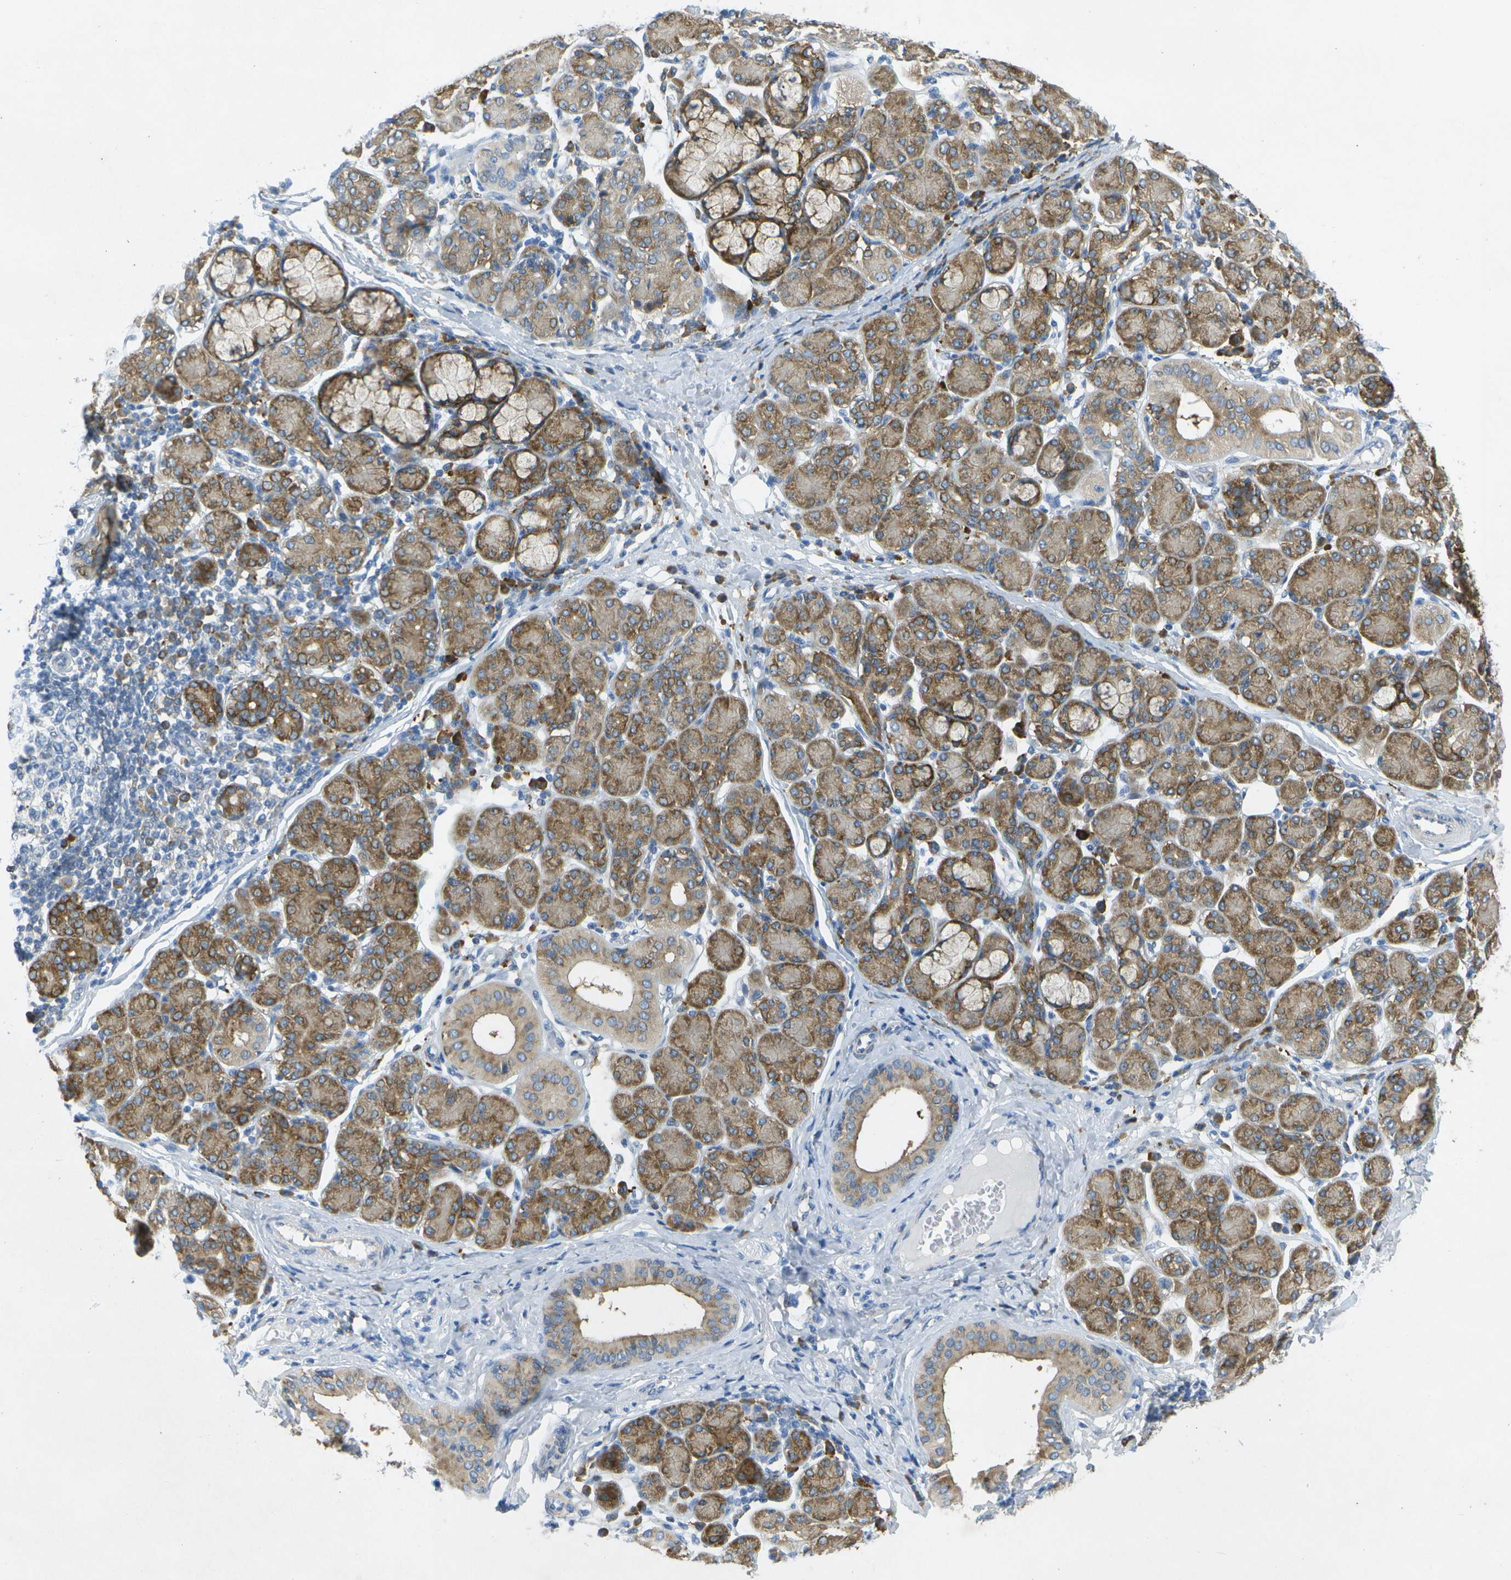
{"staining": {"intensity": "strong", "quantity": ">75%", "location": "cytoplasmic/membranous"}, "tissue": "salivary gland", "cell_type": "Glandular cells", "image_type": "normal", "snomed": [{"axis": "morphology", "description": "Normal tissue, NOS"}, {"axis": "morphology", "description": "Inflammation, NOS"}, {"axis": "topography", "description": "Lymph node"}, {"axis": "topography", "description": "Salivary gland"}], "caption": "IHC (DAB (3,3'-diaminobenzidine)) staining of unremarkable salivary gland reveals strong cytoplasmic/membranous protein staining in approximately >75% of glandular cells.", "gene": "WNK2", "patient": {"sex": "male", "age": 3}}